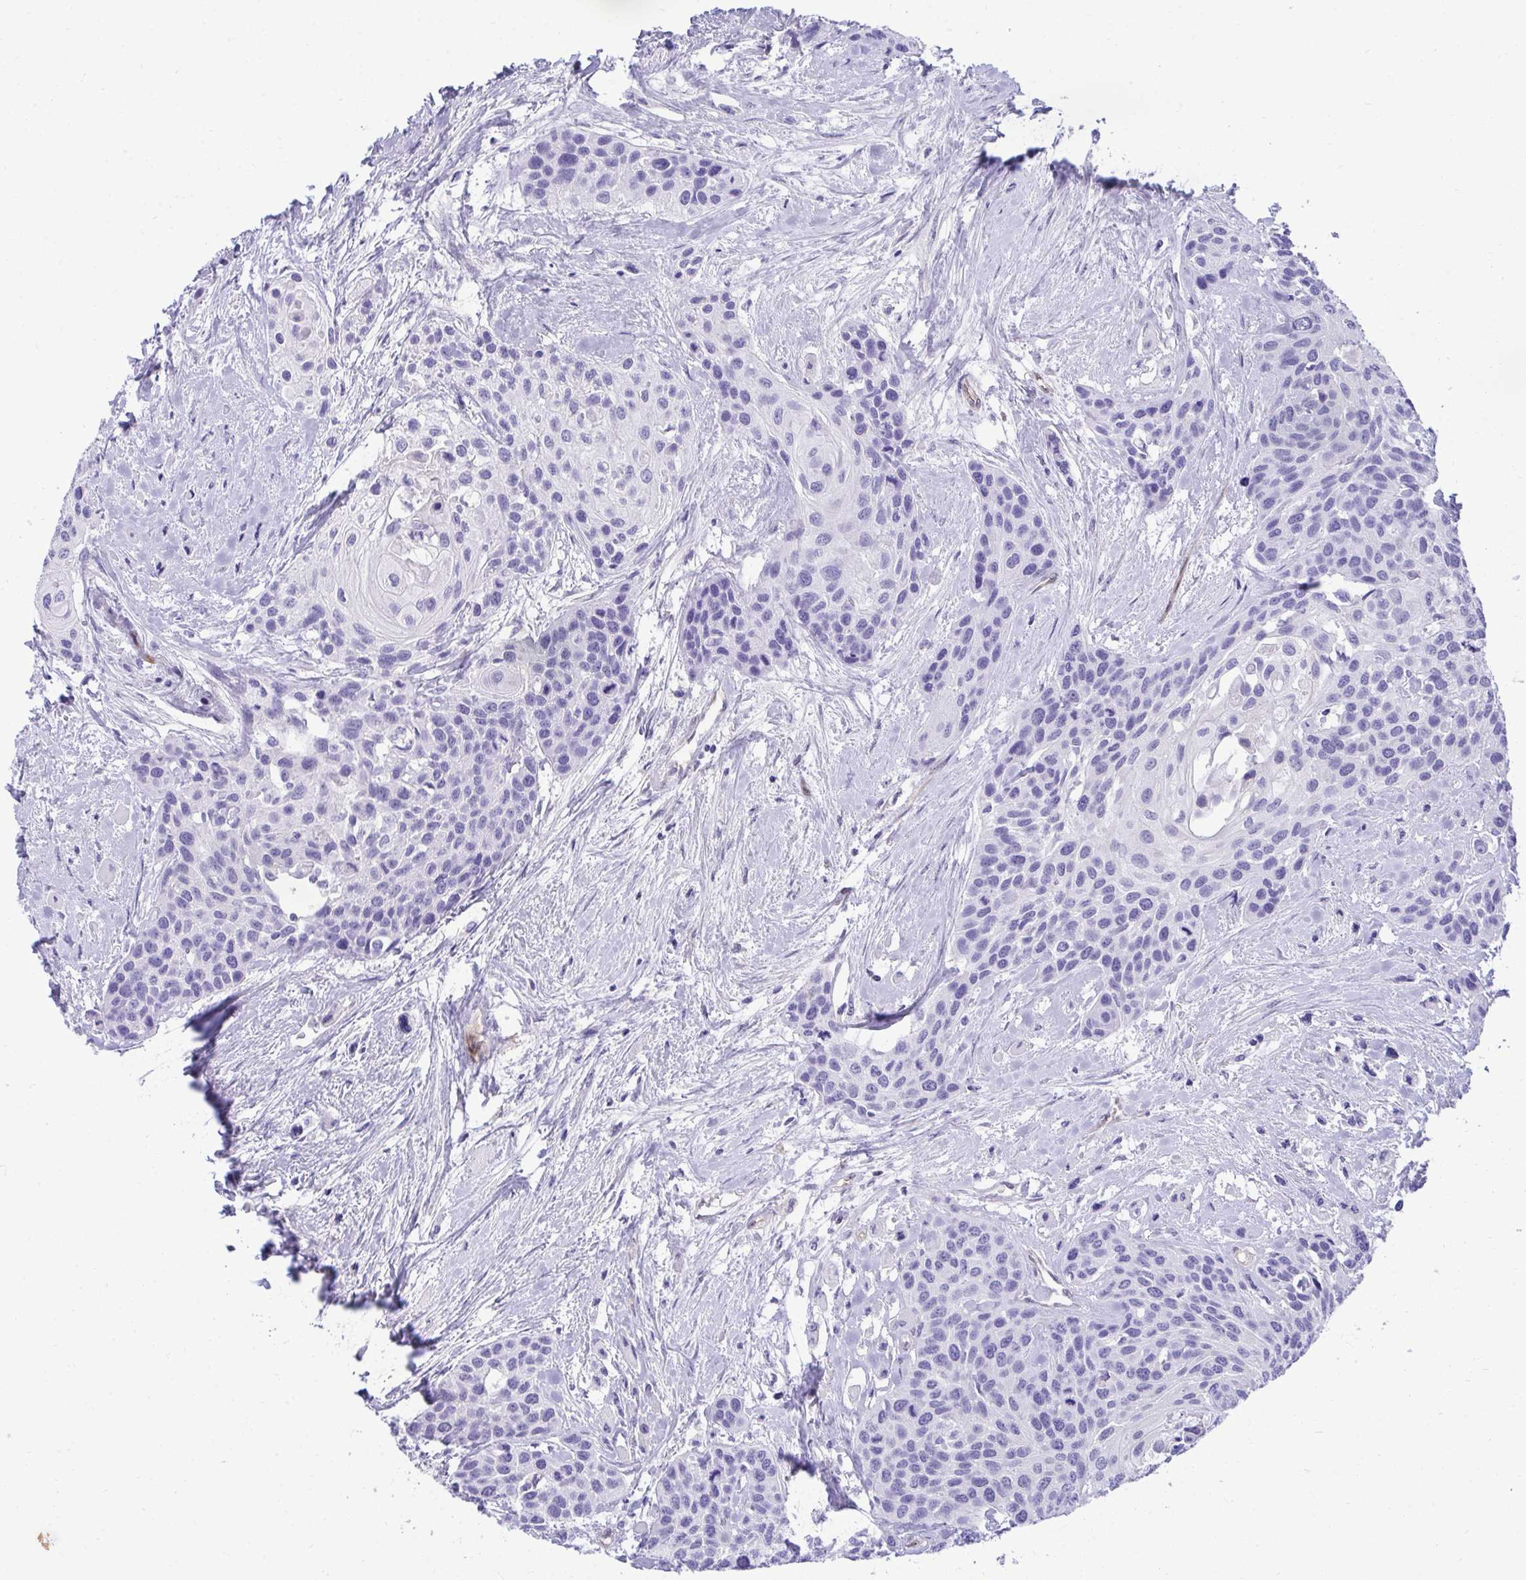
{"staining": {"intensity": "negative", "quantity": "none", "location": "none"}, "tissue": "head and neck cancer", "cell_type": "Tumor cells", "image_type": "cancer", "snomed": [{"axis": "morphology", "description": "Squamous cell carcinoma, NOS"}, {"axis": "topography", "description": "Head-Neck"}], "caption": "An IHC histopathology image of head and neck cancer is shown. There is no staining in tumor cells of head and neck cancer.", "gene": "PGM2L1", "patient": {"sex": "female", "age": 50}}